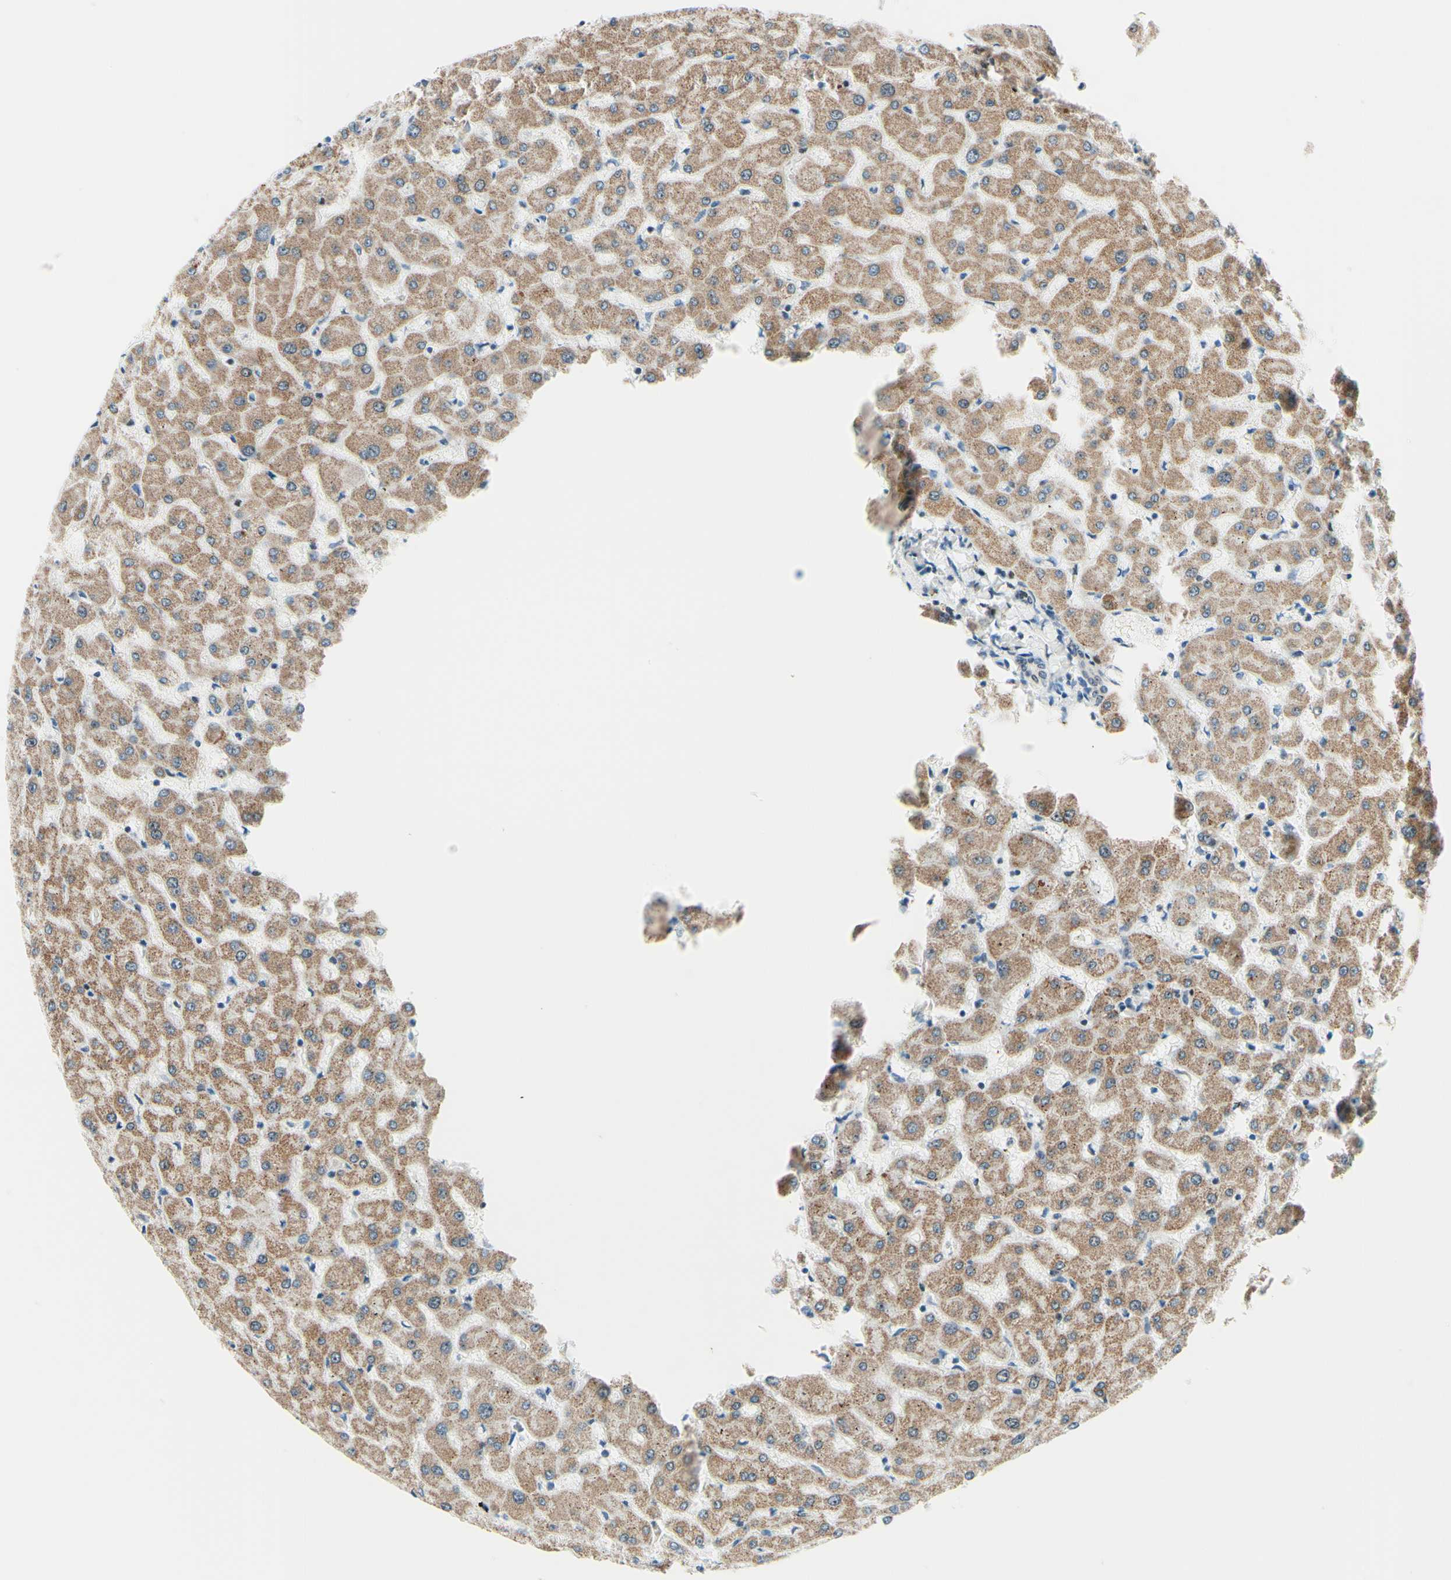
{"staining": {"intensity": "weak", "quantity": ">75%", "location": "cytoplasmic/membranous,nuclear"}, "tissue": "liver", "cell_type": "Cholangiocytes", "image_type": "normal", "snomed": [{"axis": "morphology", "description": "Normal tissue, NOS"}, {"axis": "topography", "description": "Liver"}], "caption": "Unremarkable liver was stained to show a protein in brown. There is low levels of weak cytoplasmic/membranous,nuclear positivity in approximately >75% of cholangiocytes. (DAB IHC, brown staining for protein, blue staining for nuclei).", "gene": "CBX7", "patient": {"sex": "female", "age": 63}}